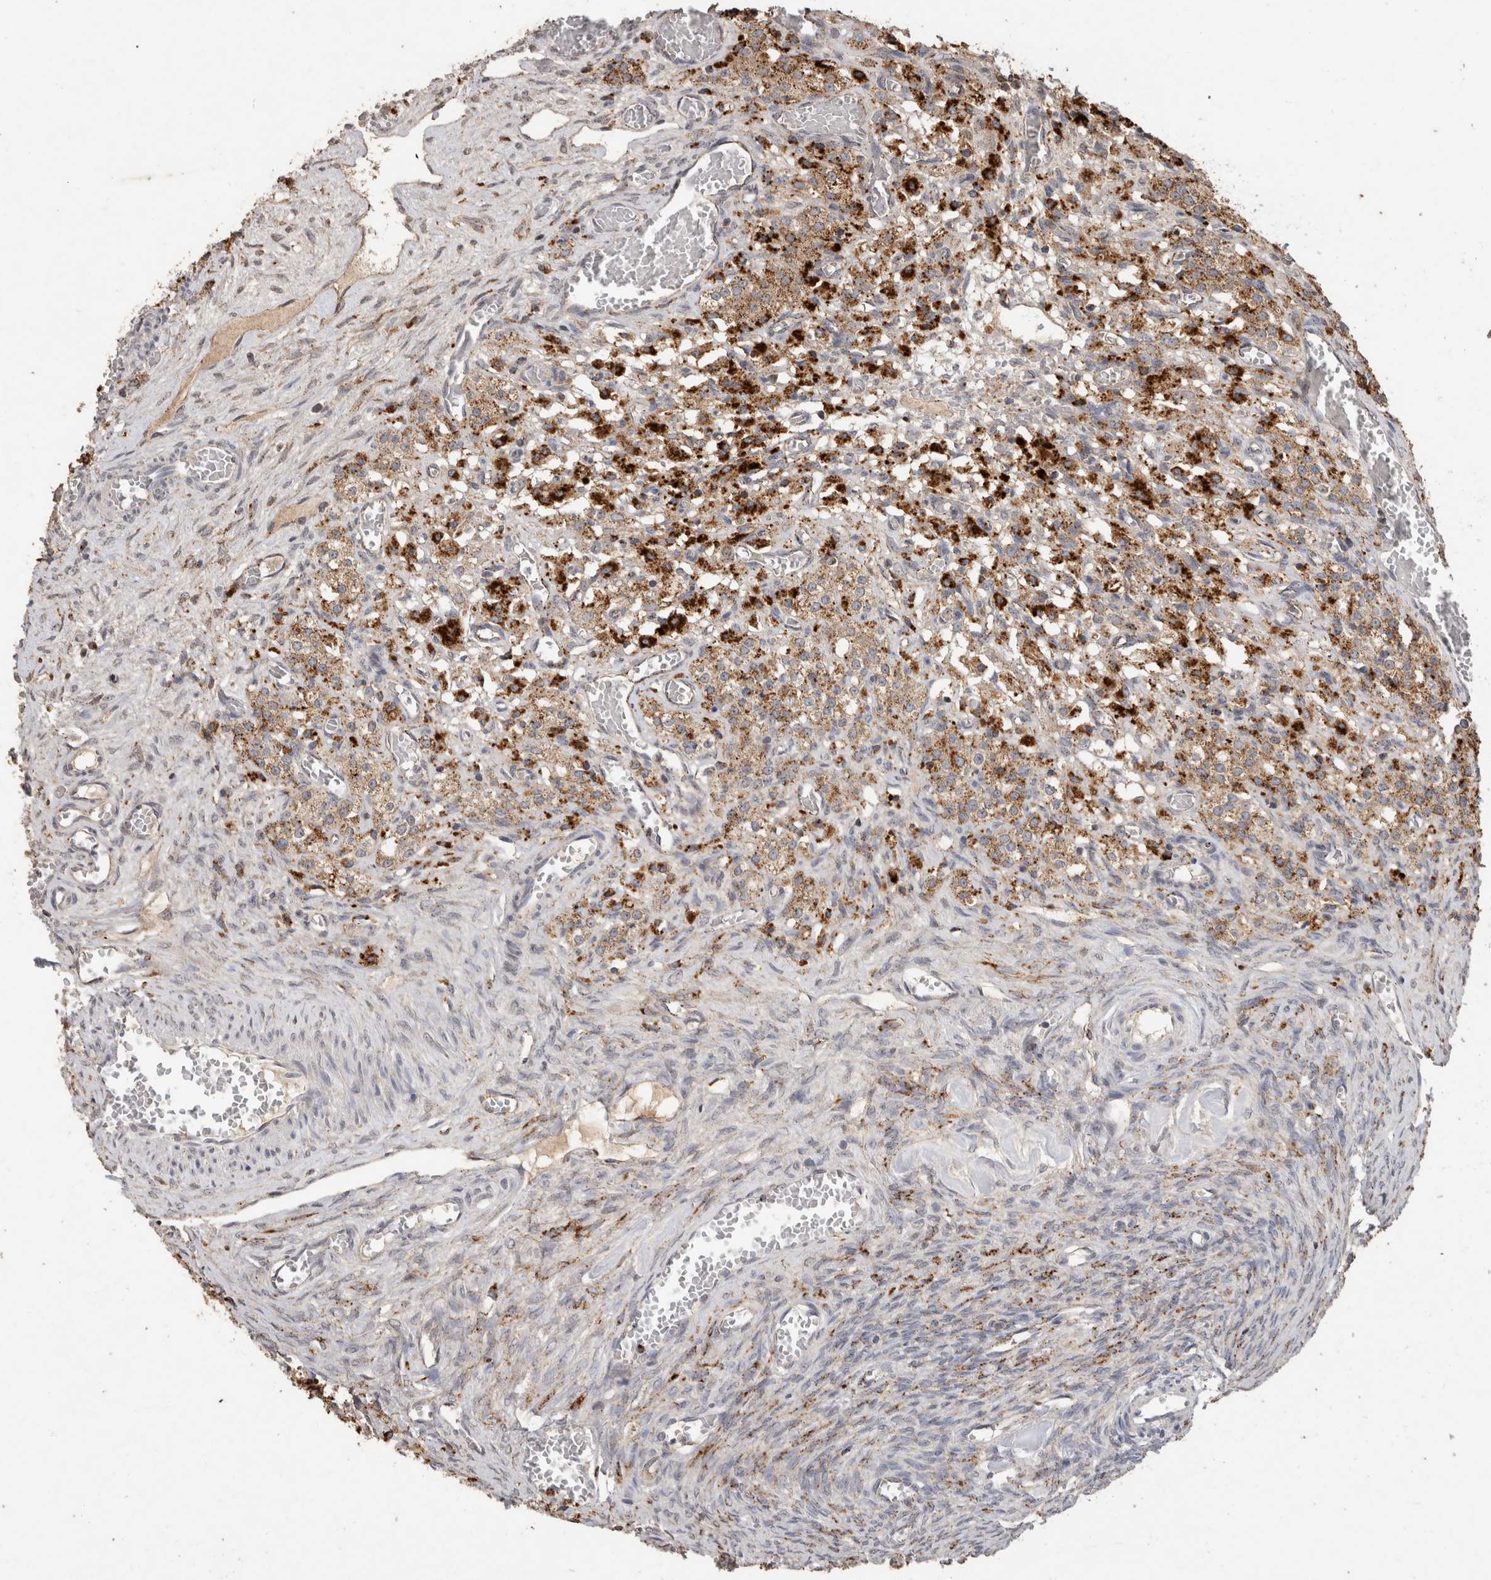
{"staining": {"intensity": "negative", "quantity": "none", "location": "none"}, "tissue": "ovary", "cell_type": "Follicle cells", "image_type": "normal", "snomed": [{"axis": "morphology", "description": "Normal tissue, NOS"}, {"axis": "topography", "description": "Ovary"}], "caption": "High power microscopy histopathology image of an immunohistochemistry (IHC) histopathology image of unremarkable ovary, revealing no significant staining in follicle cells. (Brightfield microscopy of DAB (3,3'-diaminobenzidine) IHC at high magnification).", "gene": "ARSA", "patient": {"sex": "female", "age": 27}}